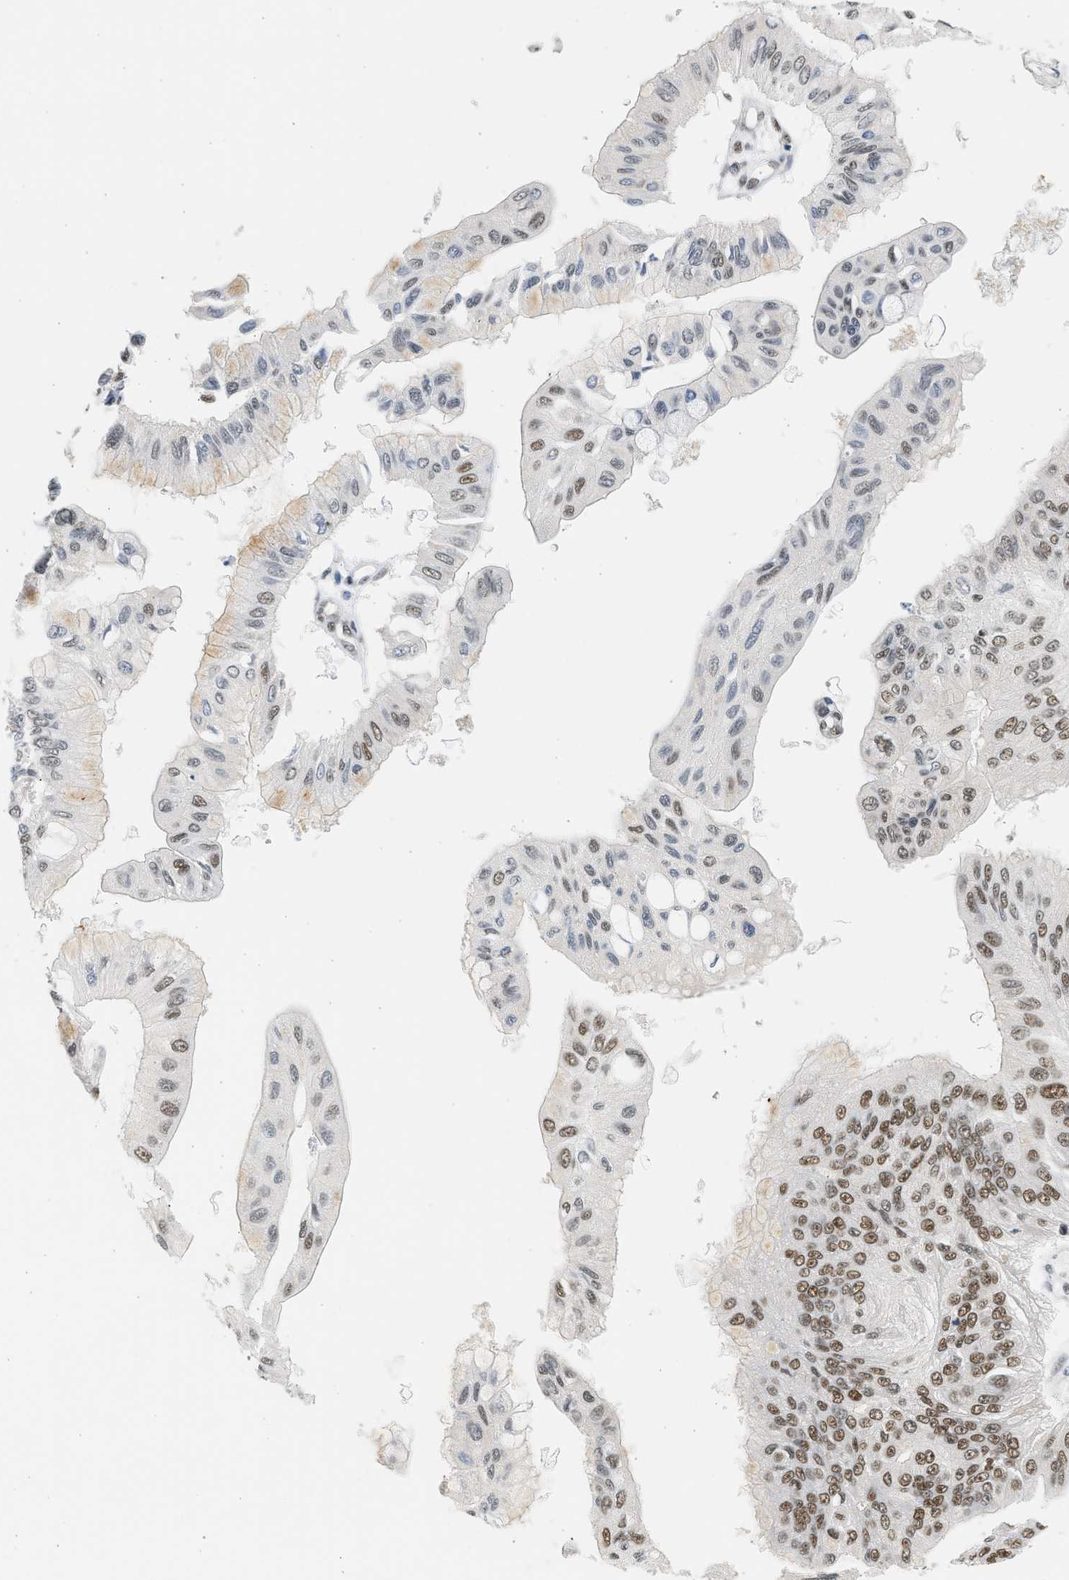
{"staining": {"intensity": "moderate", "quantity": ">75%", "location": "nuclear"}, "tissue": "pancreatic cancer", "cell_type": "Tumor cells", "image_type": "cancer", "snomed": [{"axis": "morphology", "description": "Adenocarcinoma, NOS"}, {"axis": "topography", "description": "Pancreas"}], "caption": "Protein staining shows moderate nuclear staining in approximately >75% of tumor cells in adenocarcinoma (pancreatic). Immunohistochemistry (ihc) stains the protein in brown and the nuclei are stained blue.", "gene": "HIPK1", "patient": {"sex": "female", "age": 77}}